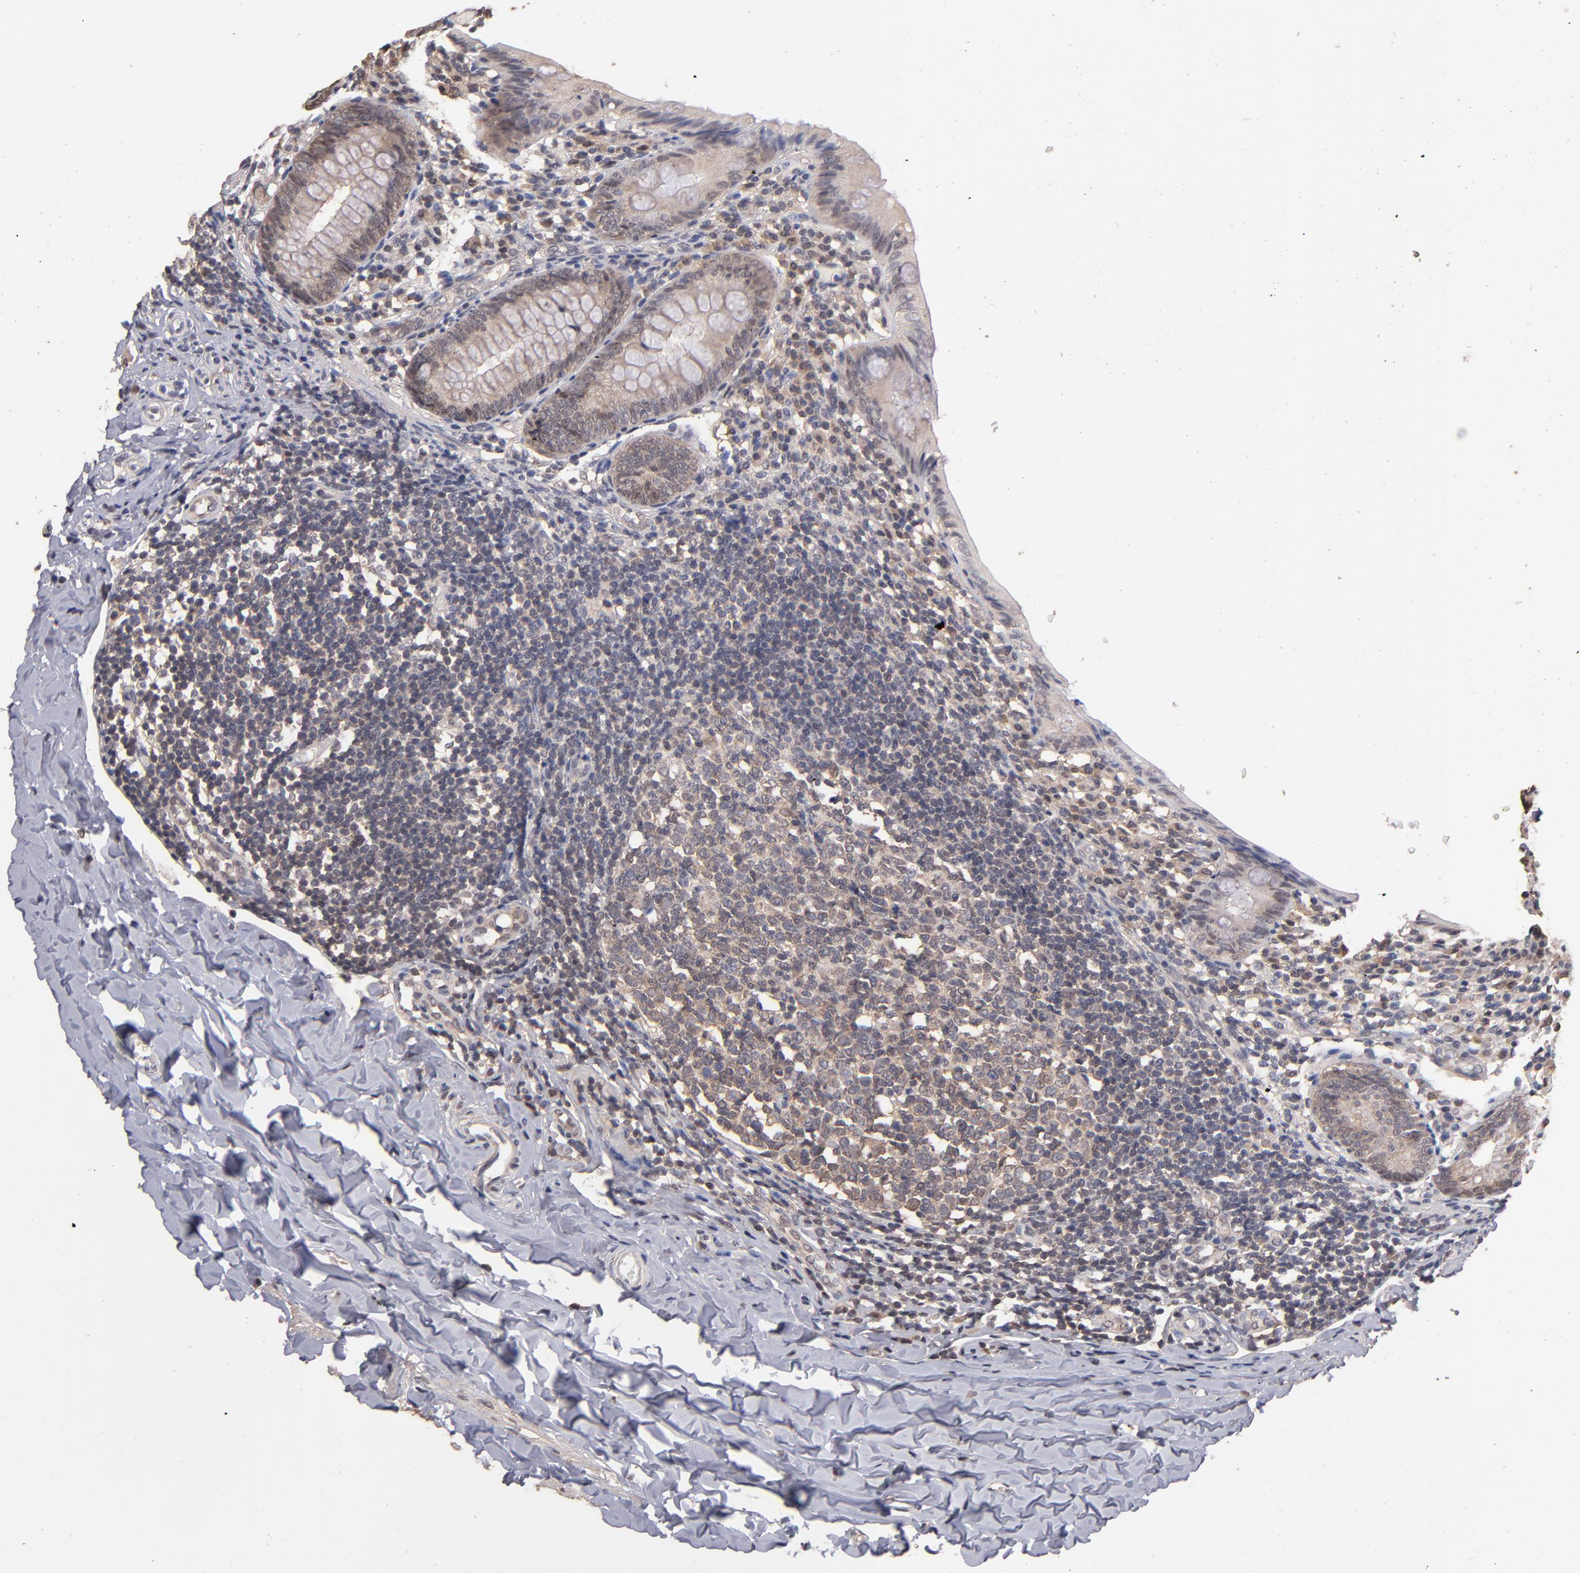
{"staining": {"intensity": "weak", "quantity": "<25%", "location": "cytoplasmic/membranous"}, "tissue": "appendix", "cell_type": "Glandular cells", "image_type": "normal", "snomed": [{"axis": "morphology", "description": "Normal tissue, NOS"}, {"axis": "topography", "description": "Appendix"}], "caption": "Immunohistochemistry (IHC) of unremarkable human appendix shows no staining in glandular cells. (DAB immunohistochemistry with hematoxylin counter stain).", "gene": "PSMD10", "patient": {"sex": "female", "age": 17}}